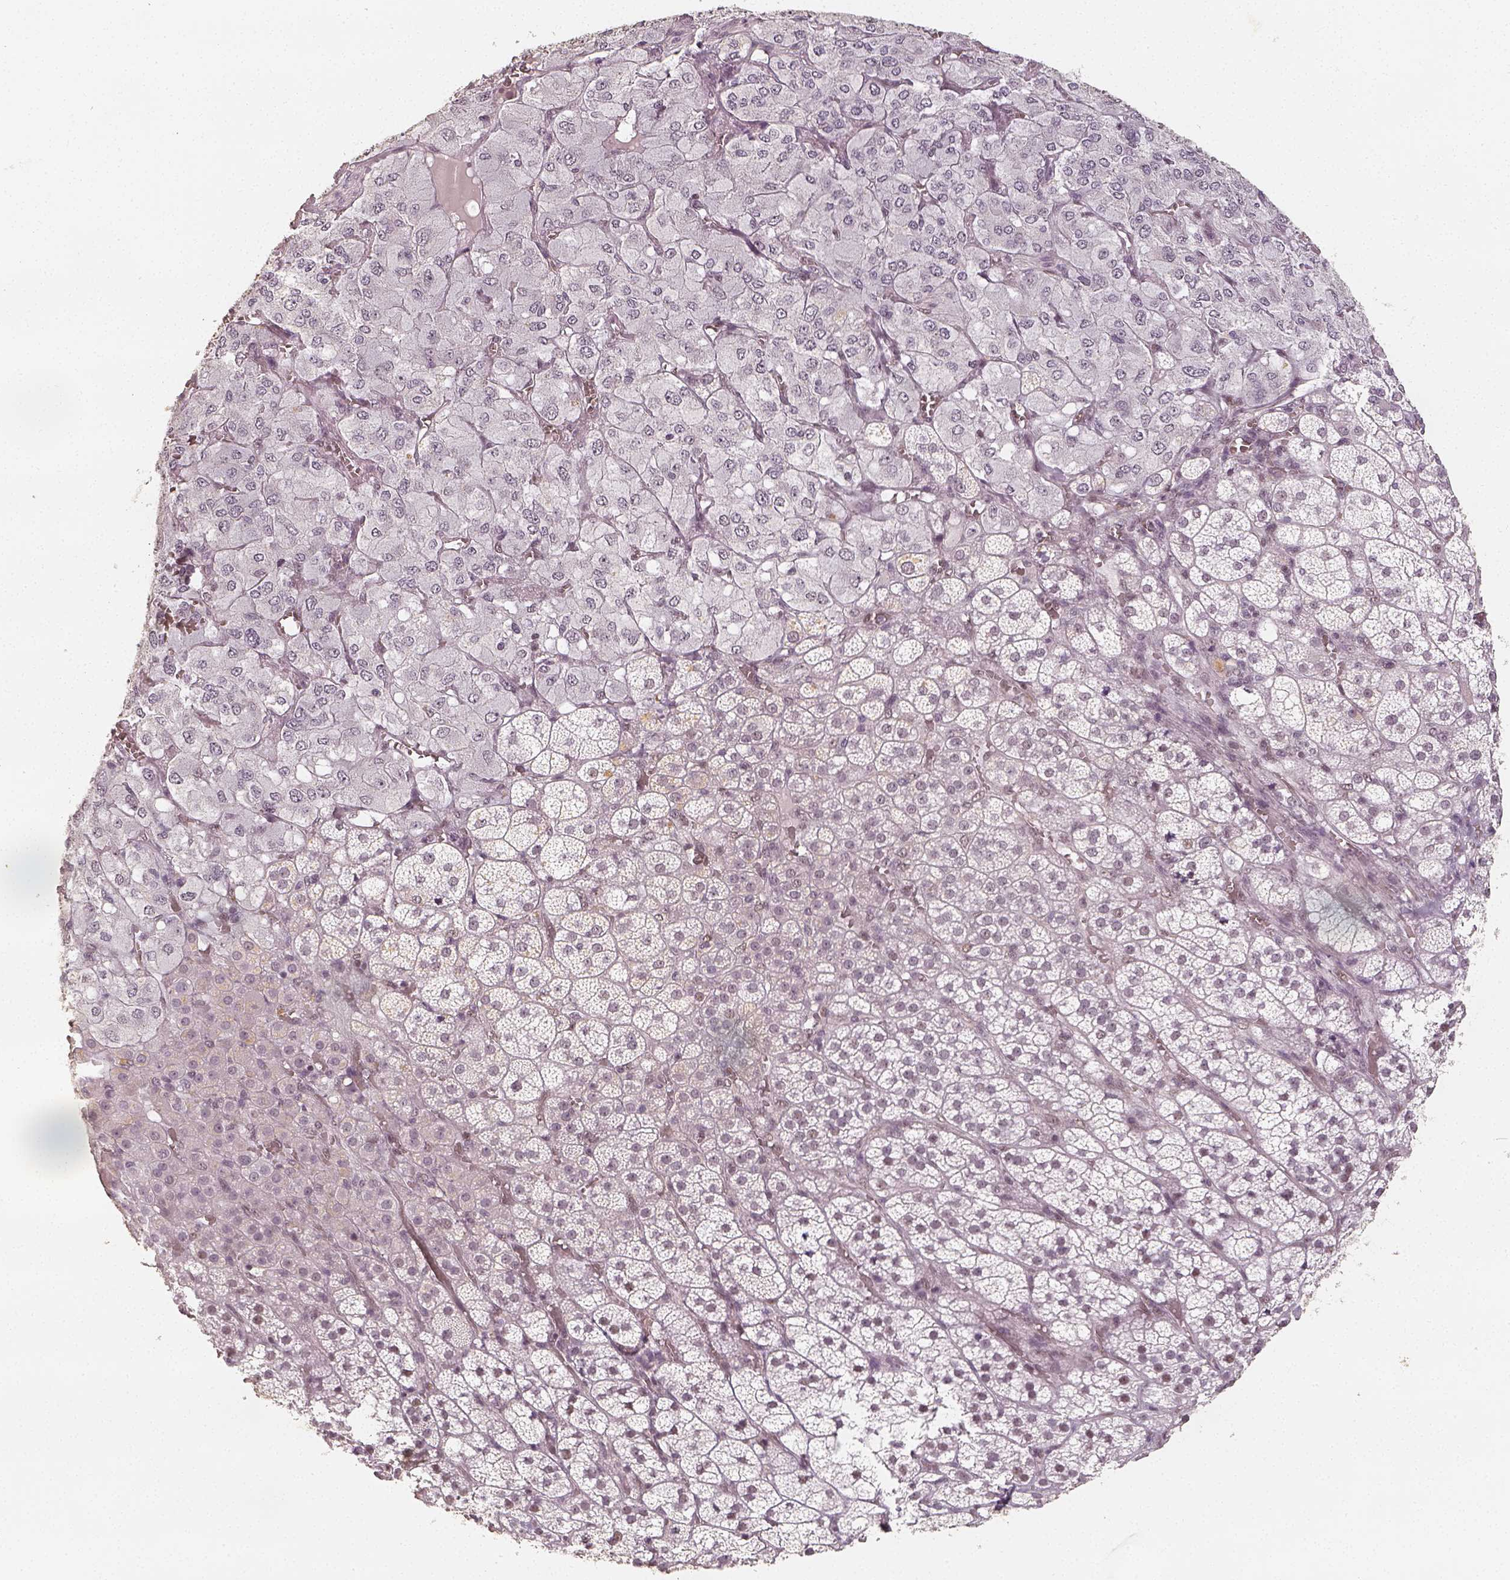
{"staining": {"intensity": "weak", "quantity": "<25%", "location": "nuclear"}, "tissue": "adrenal gland", "cell_type": "Glandular cells", "image_type": "normal", "snomed": [{"axis": "morphology", "description": "Normal tissue, NOS"}, {"axis": "topography", "description": "Adrenal gland"}], "caption": "A high-resolution image shows IHC staining of unremarkable adrenal gland, which displays no significant positivity in glandular cells.", "gene": "HDAC1", "patient": {"sex": "female", "age": 60}}